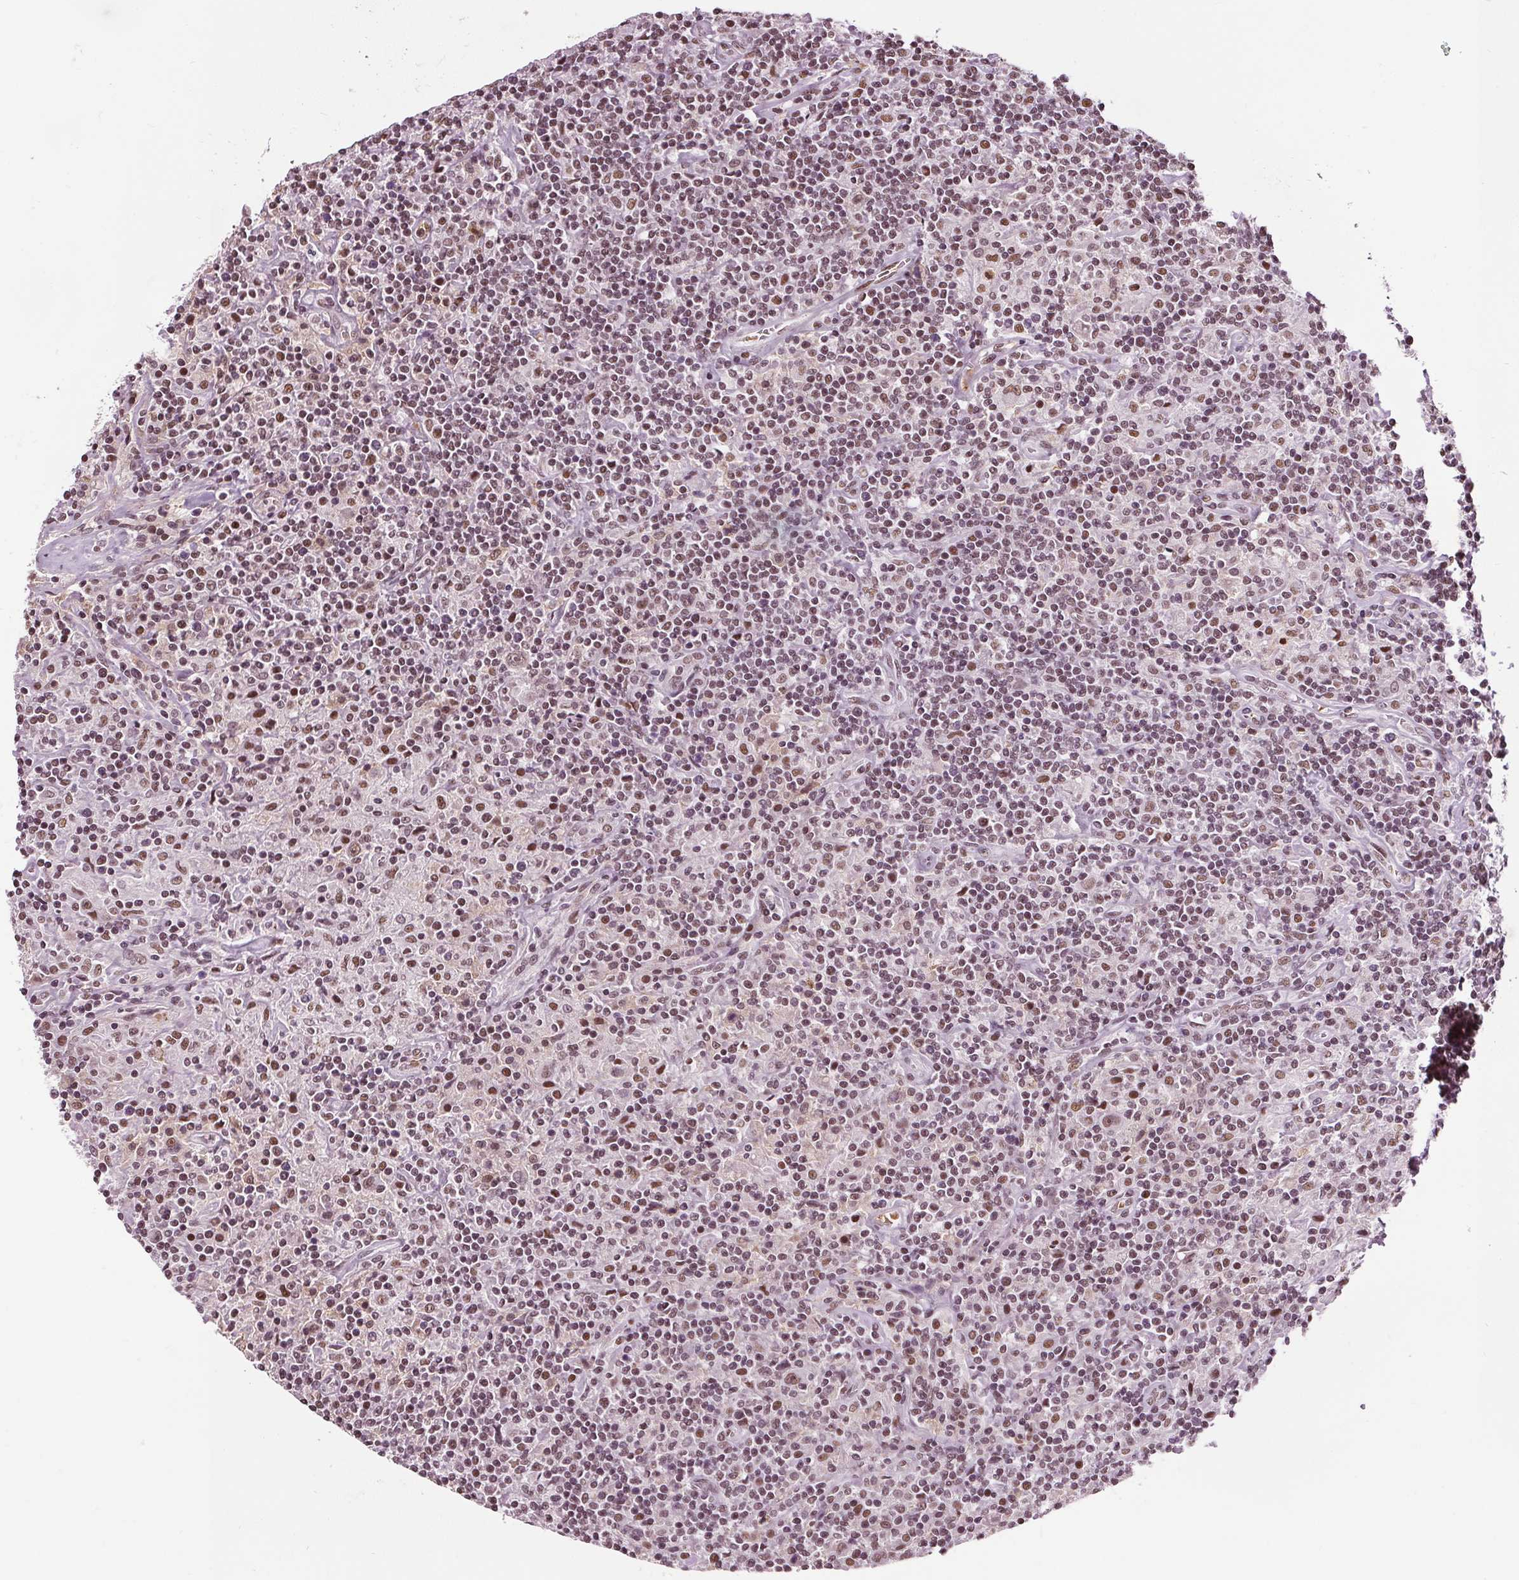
{"staining": {"intensity": "weak", "quantity": ">75%", "location": "nuclear"}, "tissue": "lymphoma", "cell_type": "Tumor cells", "image_type": "cancer", "snomed": [{"axis": "morphology", "description": "Hodgkin's disease, NOS"}, {"axis": "topography", "description": "Lymph node"}], "caption": "Lymphoma stained with a brown dye exhibits weak nuclear positive expression in about >75% of tumor cells.", "gene": "IWS1", "patient": {"sex": "male", "age": 70}}